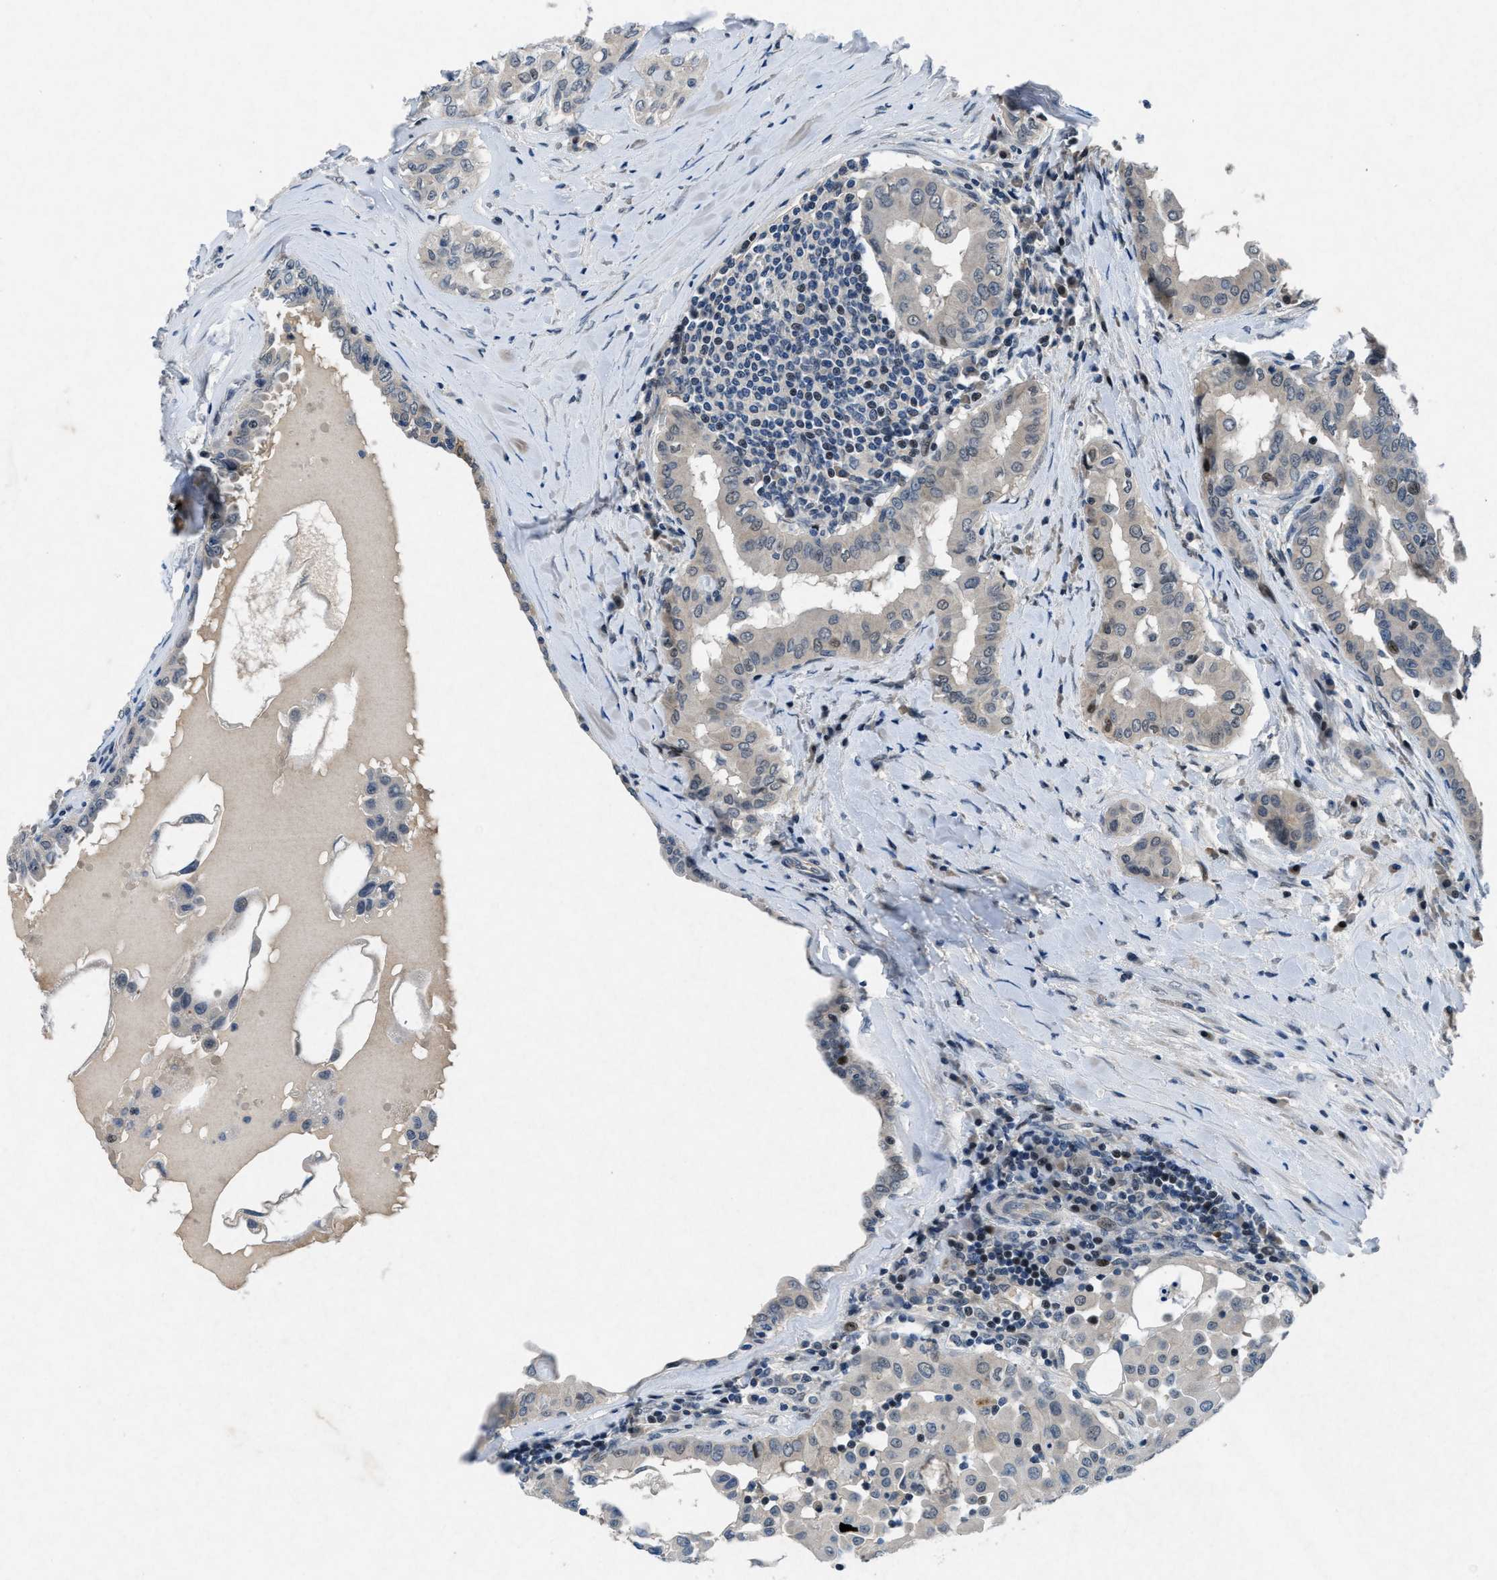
{"staining": {"intensity": "negative", "quantity": "none", "location": "none"}, "tissue": "thyroid cancer", "cell_type": "Tumor cells", "image_type": "cancer", "snomed": [{"axis": "morphology", "description": "Papillary adenocarcinoma, NOS"}, {"axis": "topography", "description": "Thyroid gland"}], "caption": "Immunohistochemical staining of human thyroid cancer displays no significant staining in tumor cells. (Immunohistochemistry, brightfield microscopy, high magnification).", "gene": "PHLDA1", "patient": {"sex": "male", "age": 33}}